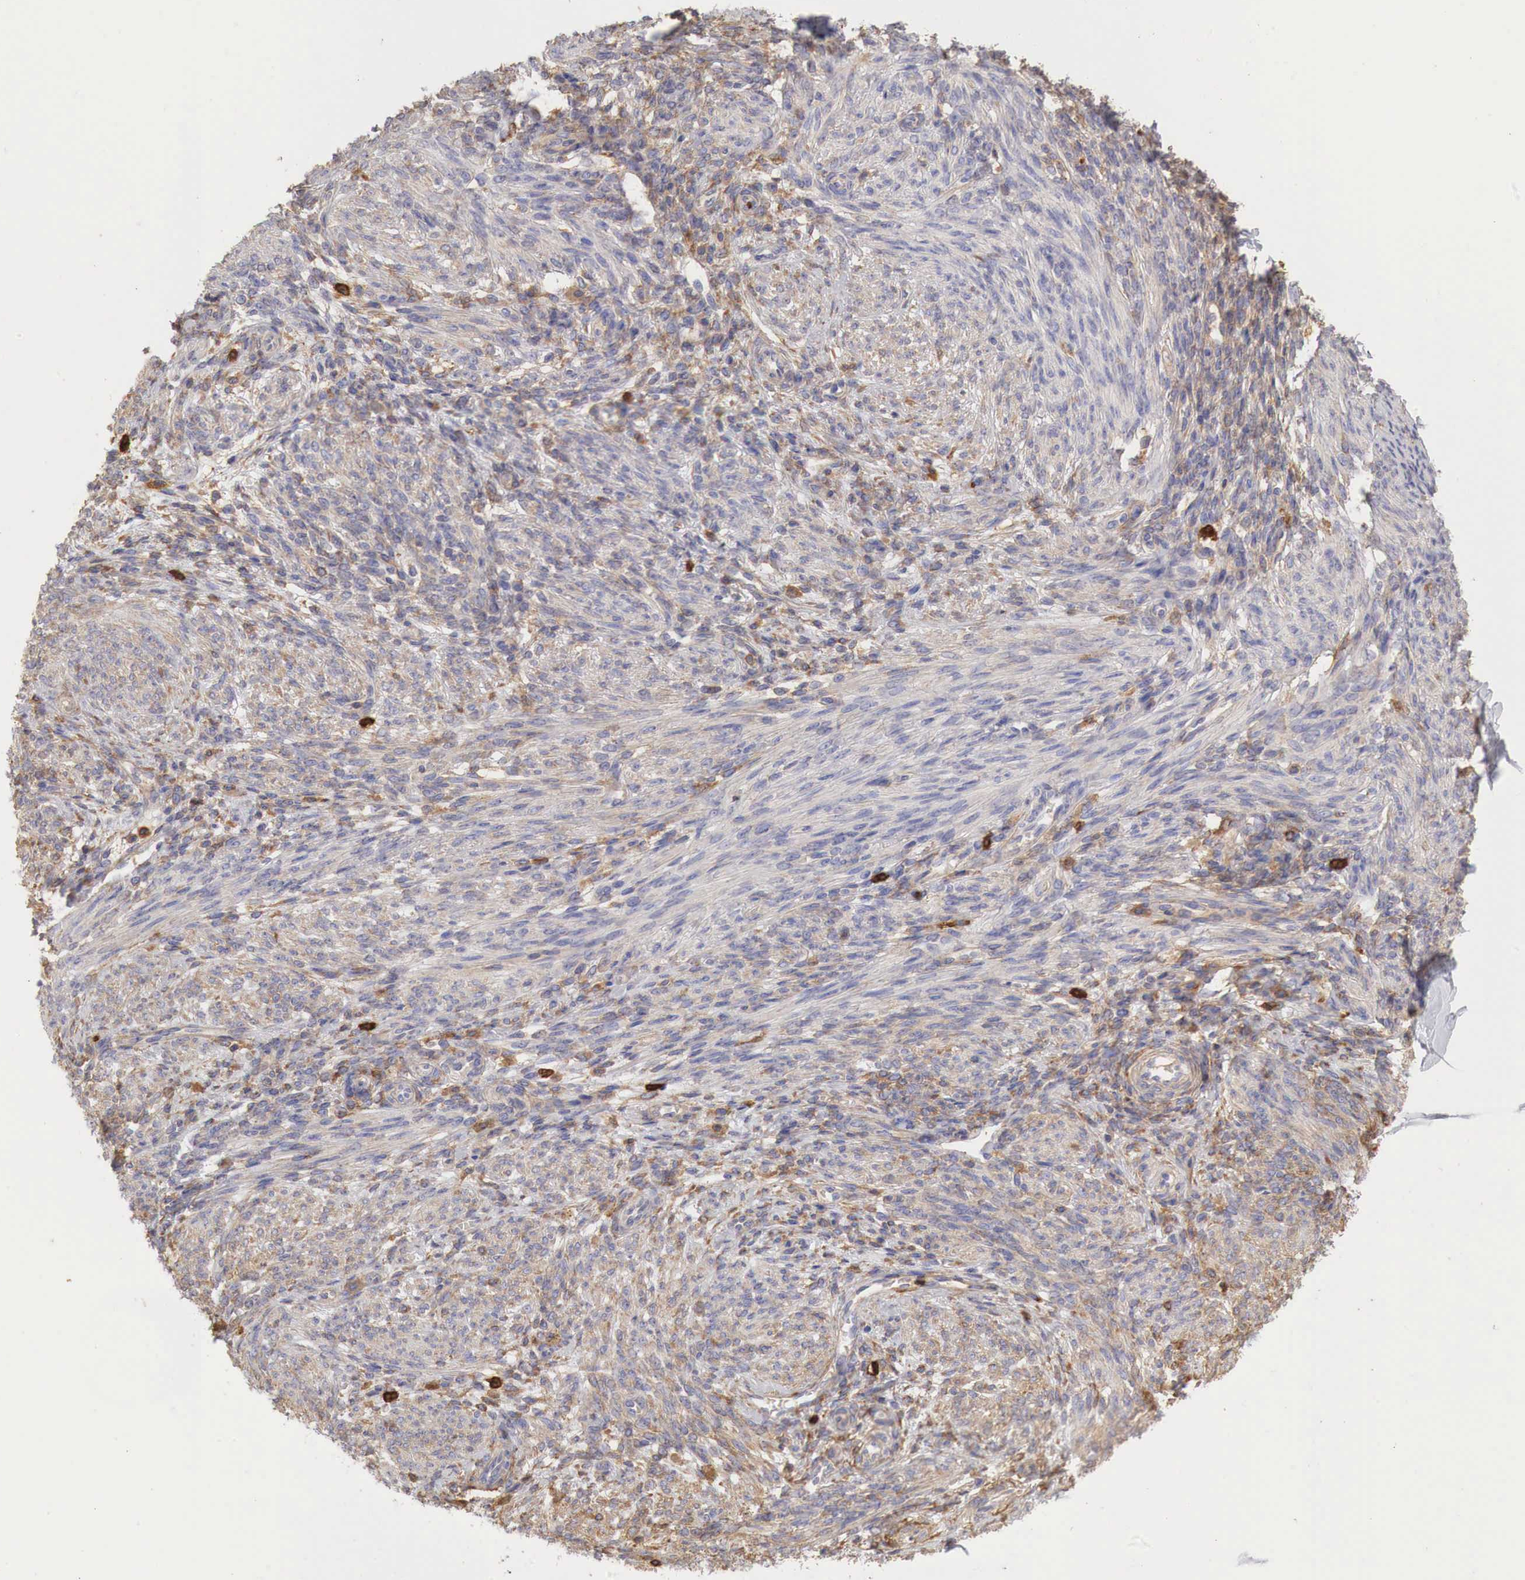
{"staining": {"intensity": "weak", "quantity": "<25%", "location": "cytoplasmic/membranous"}, "tissue": "endometrium", "cell_type": "Cells in endometrial stroma", "image_type": "normal", "snomed": [{"axis": "morphology", "description": "Normal tissue, NOS"}, {"axis": "topography", "description": "Endometrium"}], "caption": "IHC histopathology image of unremarkable endometrium stained for a protein (brown), which reveals no staining in cells in endometrial stroma. Nuclei are stained in blue.", "gene": "G6PD", "patient": {"sex": "female", "age": 82}}